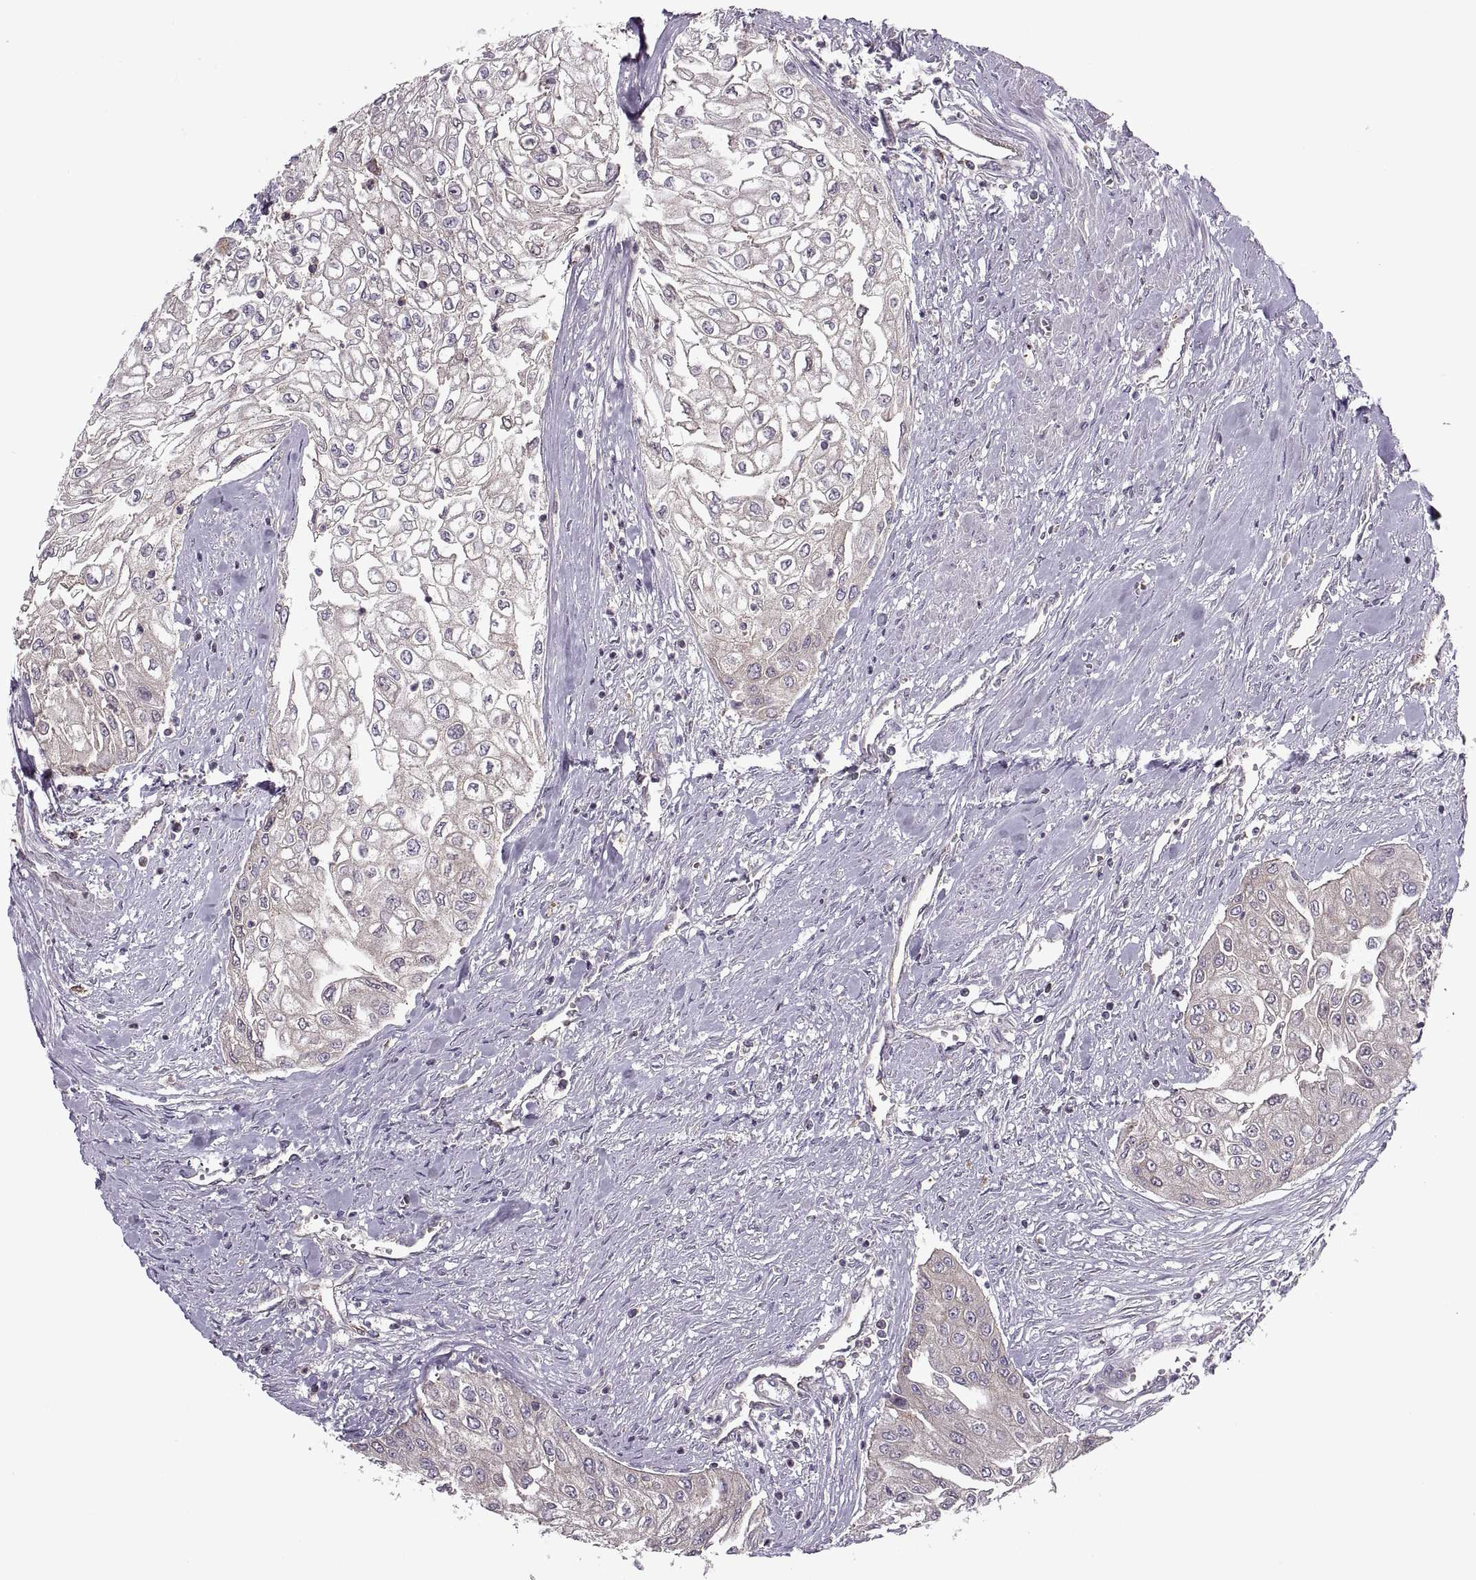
{"staining": {"intensity": "weak", "quantity": "25%-75%", "location": "cytoplasmic/membranous"}, "tissue": "urothelial cancer", "cell_type": "Tumor cells", "image_type": "cancer", "snomed": [{"axis": "morphology", "description": "Urothelial carcinoma, High grade"}, {"axis": "topography", "description": "Urinary bladder"}], "caption": "About 25%-75% of tumor cells in urothelial cancer demonstrate weak cytoplasmic/membranous protein expression as visualized by brown immunohistochemical staining.", "gene": "SLC2A3", "patient": {"sex": "male", "age": 62}}